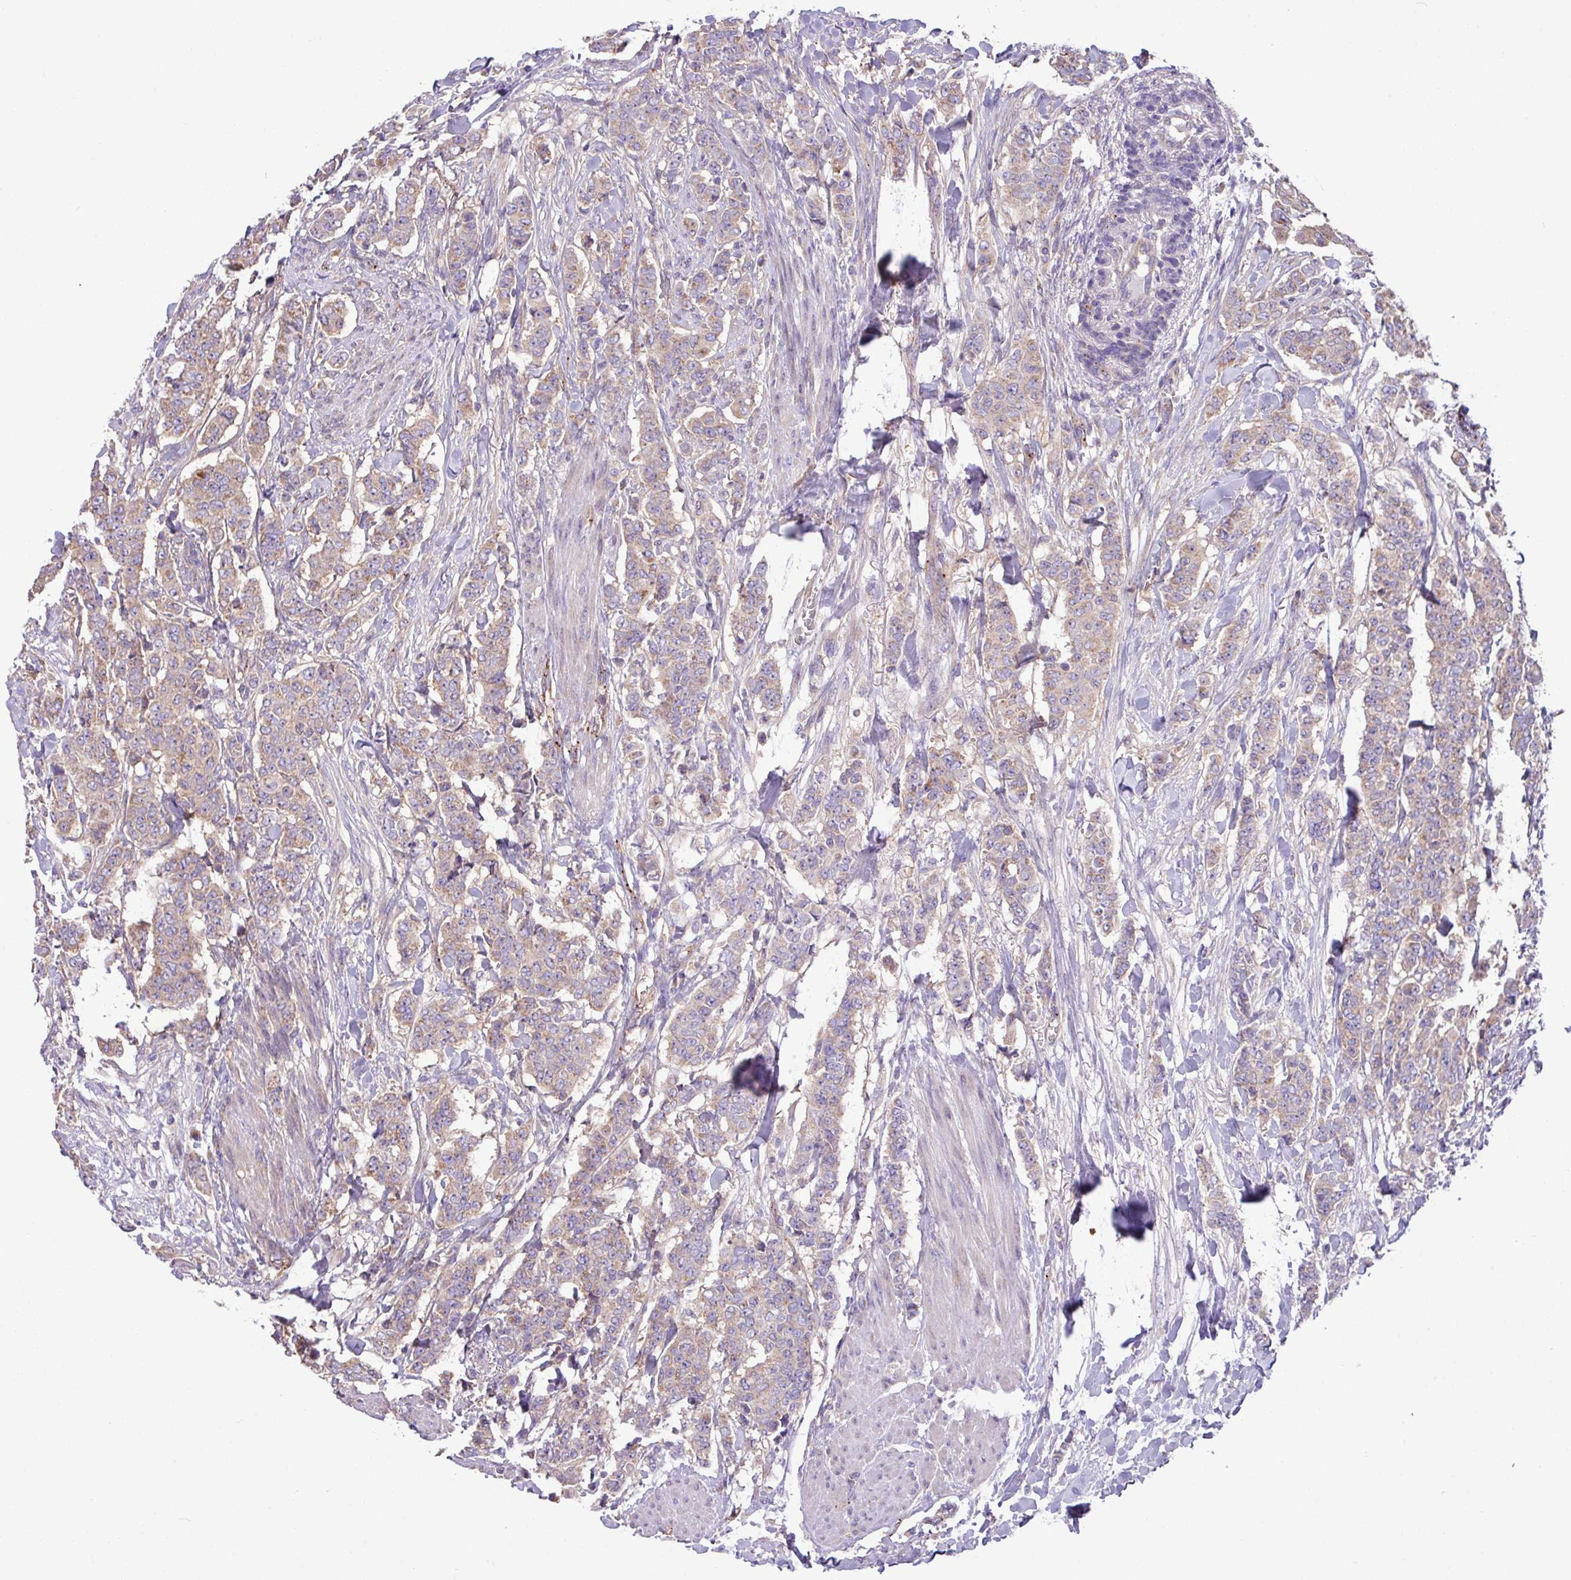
{"staining": {"intensity": "moderate", "quantity": "25%-75%", "location": "cytoplasmic/membranous"}, "tissue": "breast cancer", "cell_type": "Tumor cells", "image_type": "cancer", "snomed": [{"axis": "morphology", "description": "Duct carcinoma"}, {"axis": "topography", "description": "Breast"}], "caption": "Protein staining shows moderate cytoplasmic/membranous positivity in approximately 25%-75% of tumor cells in breast intraductal carcinoma. (DAB IHC with brightfield microscopy, high magnification).", "gene": "PPM1J", "patient": {"sex": "female", "age": 40}}